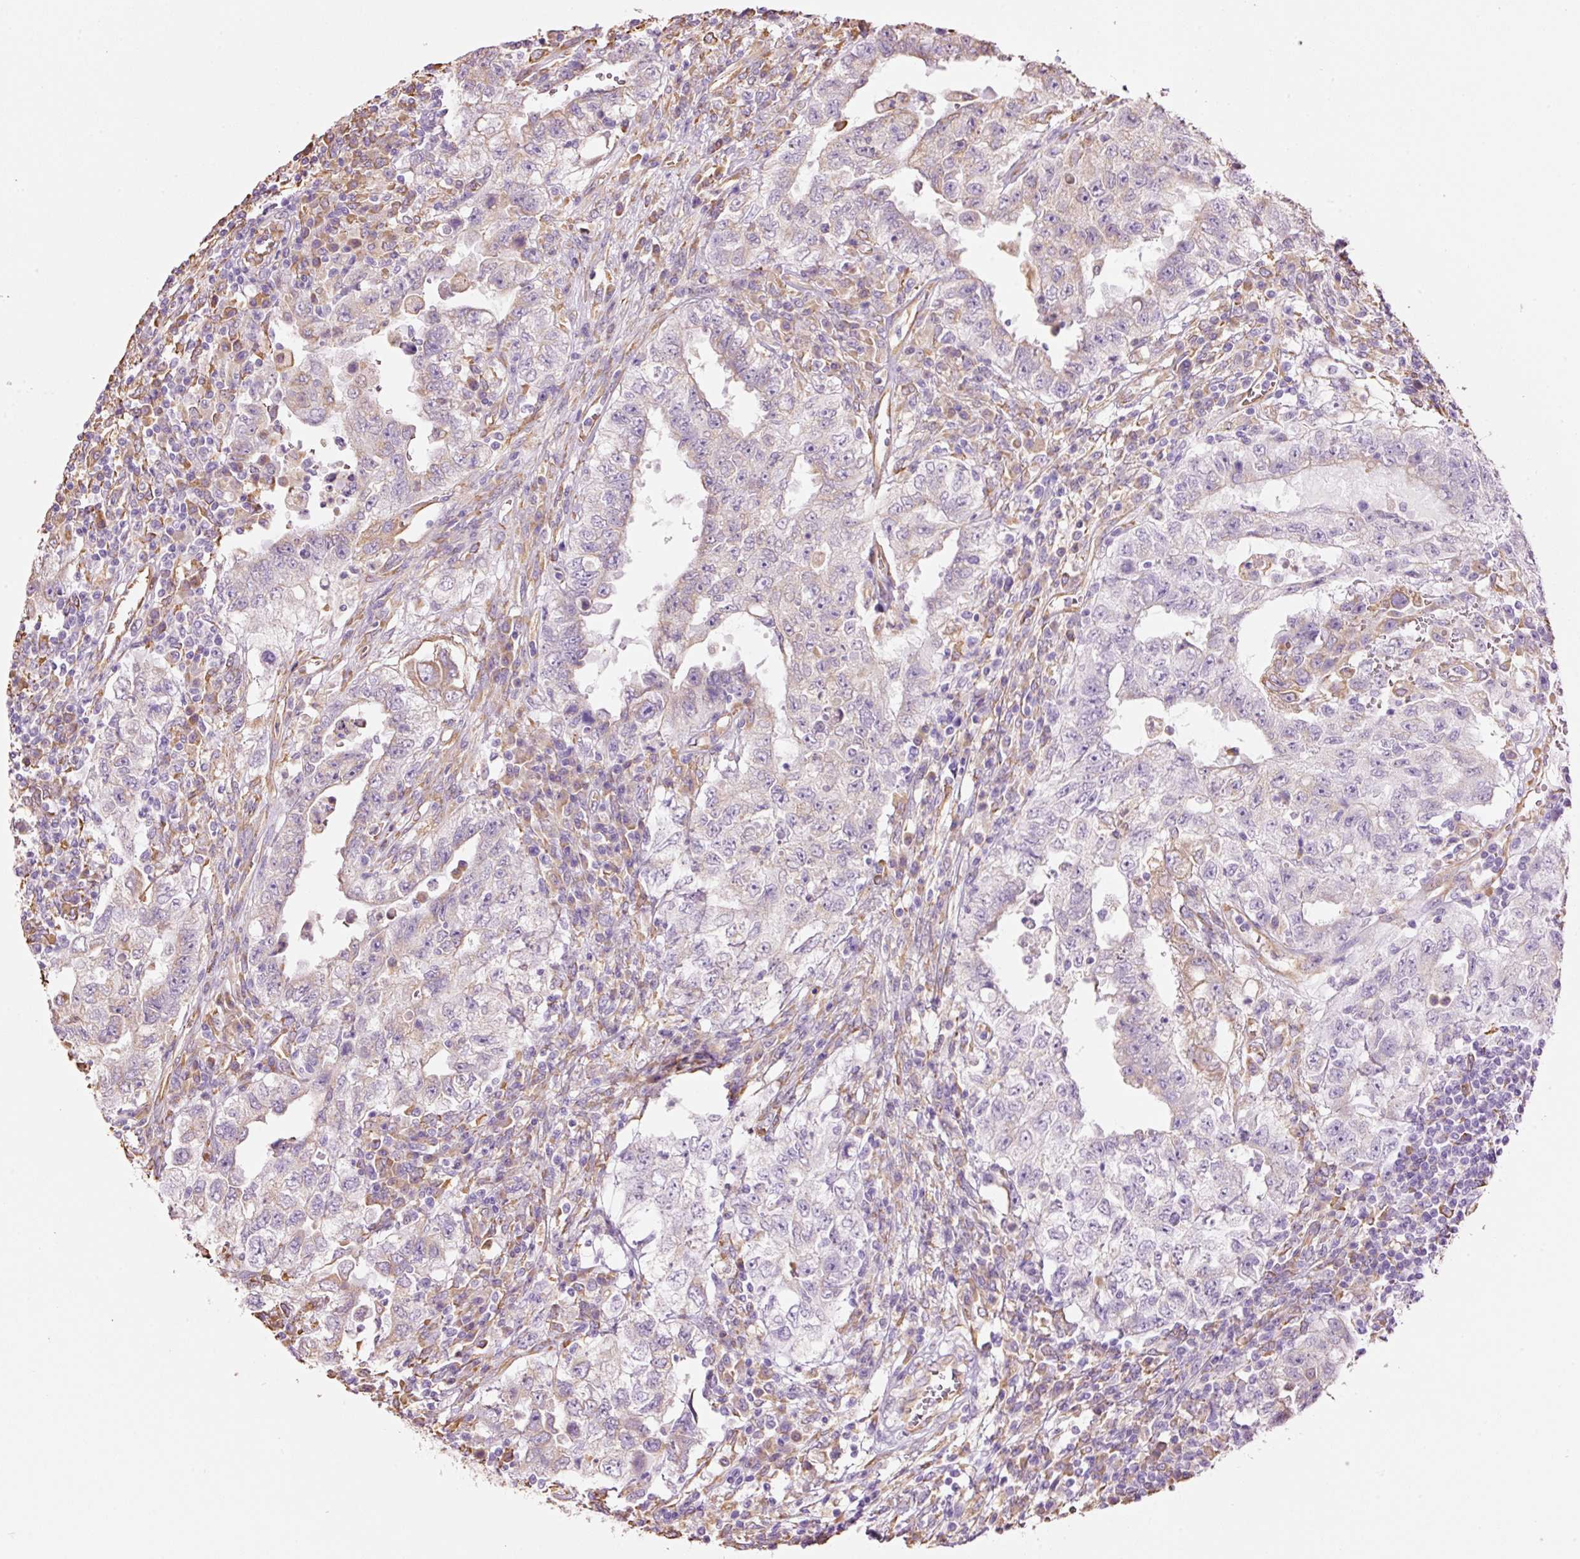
{"staining": {"intensity": "weak", "quantity": "<25%", "location": "cytoplasmic/membranous"}, "tissue": "testis cancer", "cell_type": "Tumor cells", "image_type": "cancer", "snomed": [{"axis": "morphology", "description": "Carcinoma, Embryonal, NOS"}, {"axis": "topography", "description": "Testis"}], "caption": "This is an immunohistochemistry photomicrograph of testis cancer. There is no positivity in tumor cells.", "gene": "GCG", "patient": {"sex": "male", "age": 26}}